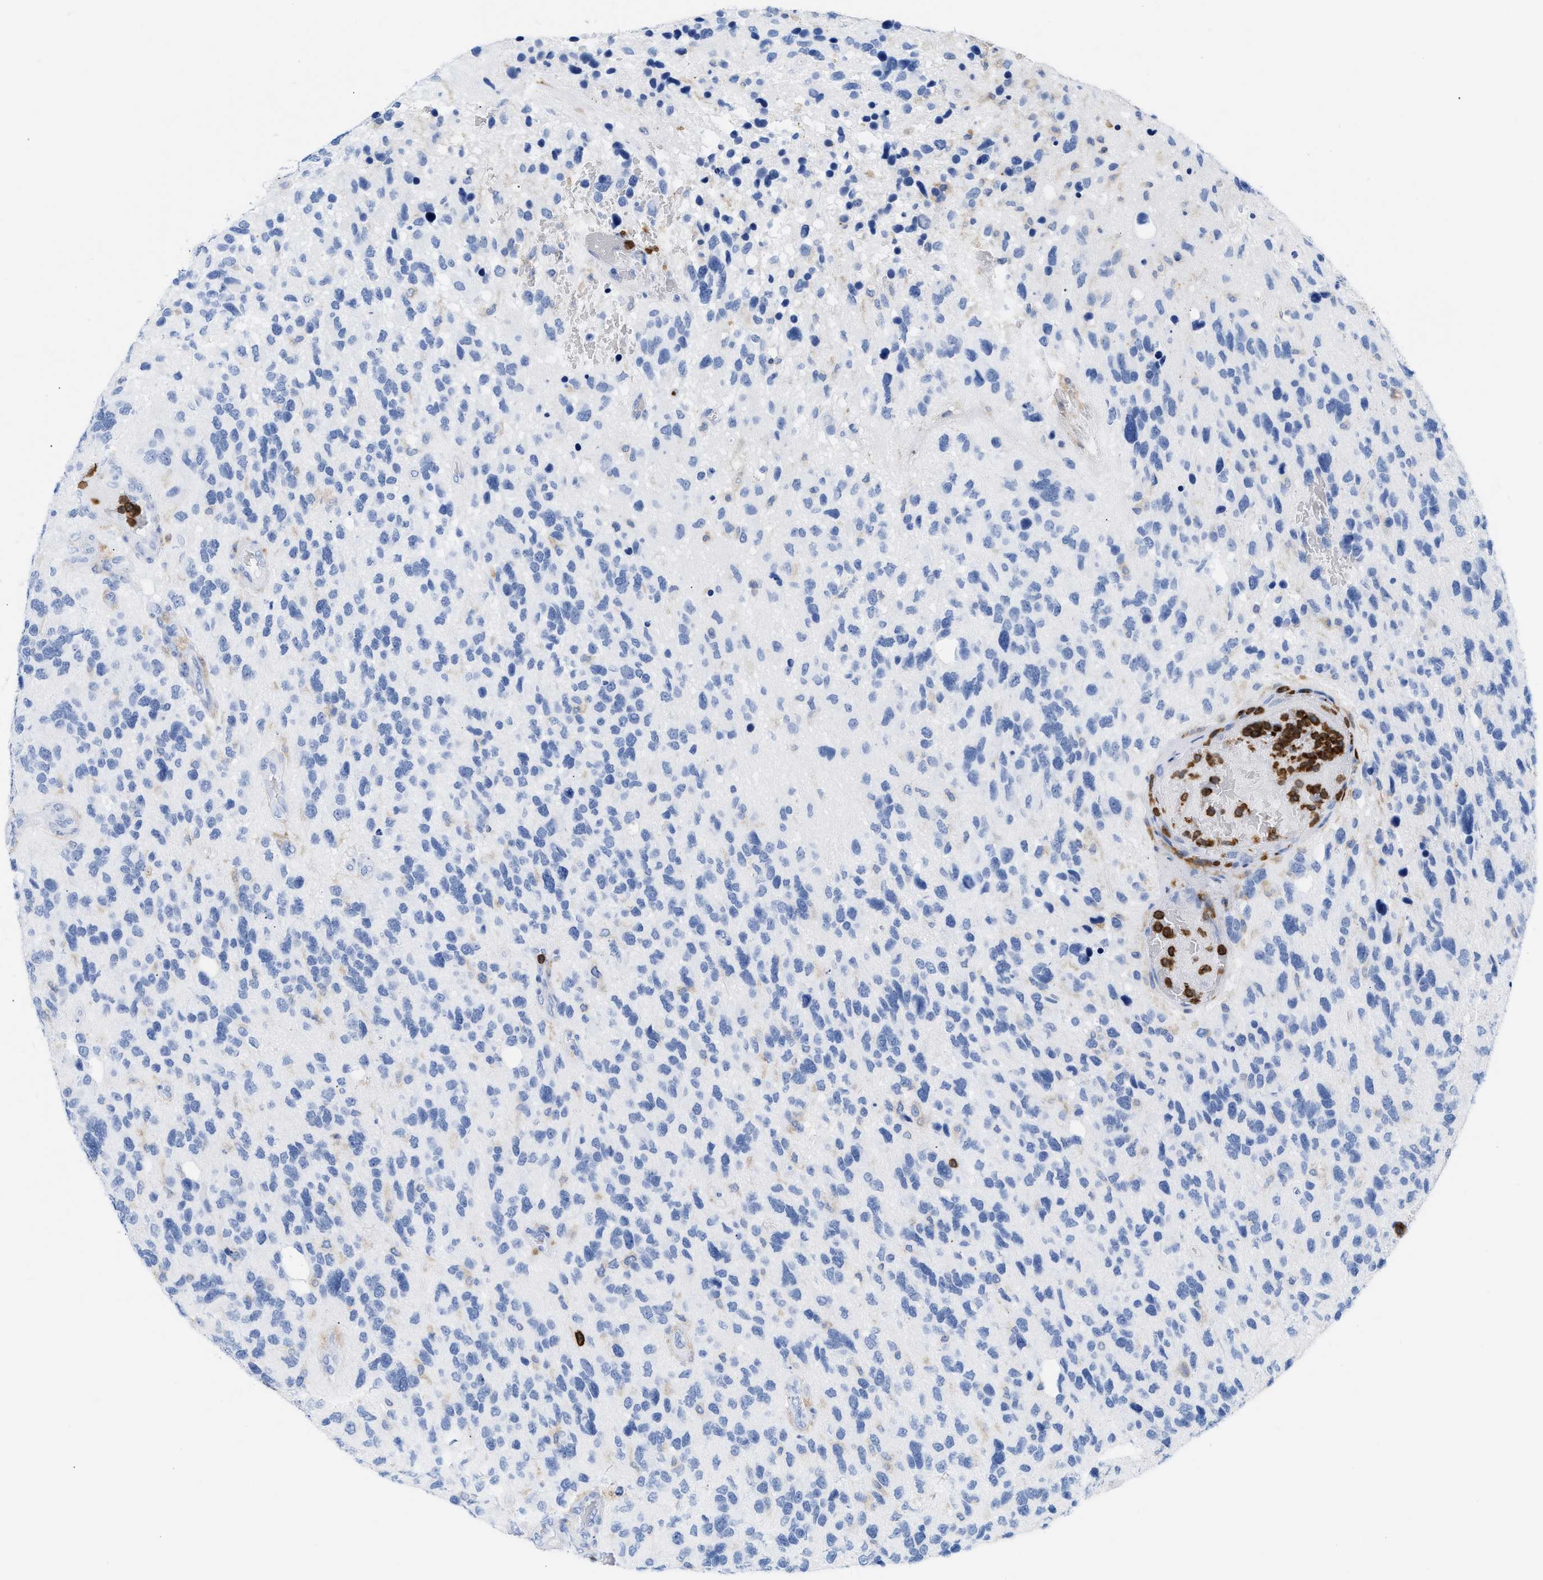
{"staining": {"intensity": "negative", "quantity": "none", "location": "none"}, "tissue": "glioma", "cell_type": "Tumor cells", "image_type": "cancer", "snomed": [{"axis": "morphology", "description": "Glioma, malignant, High grade"}, {"axis": "topography", "description": "Brain"}], "caption": "Glioma was stained to show a protein in brown. There is no significant staining in tumor cells.", "gene": "LCP1", "patient": {"sex": "female", "age": 58}}